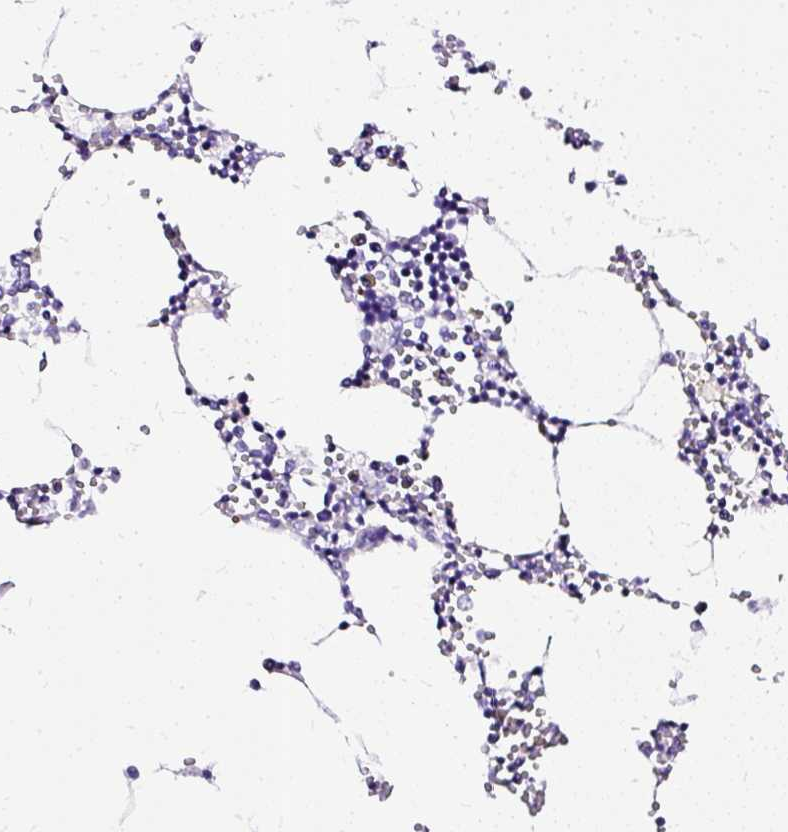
{"staining": {"intensity": "negative", "quantity": "none", "location": "none"}, "tissue": "bone marrow", "cell_type": "Hematopoietic cells", "image_type": "normal", "snomed": [{"axis": "morphology", "description": "Normal tissue, NOS"}, {"axis": "topography", "description": "Bone marrow"}], "caption": "A high-resolution micrograph shows immunohistochemistry (IHC) staining of normal bone marrow, which exhibits no significant staining in hematopoietic cells. (DAB IHC with hematoxylin counter stain).", "gene": "SLC8A2", "patient": {"sex": "male", "age": 54}}